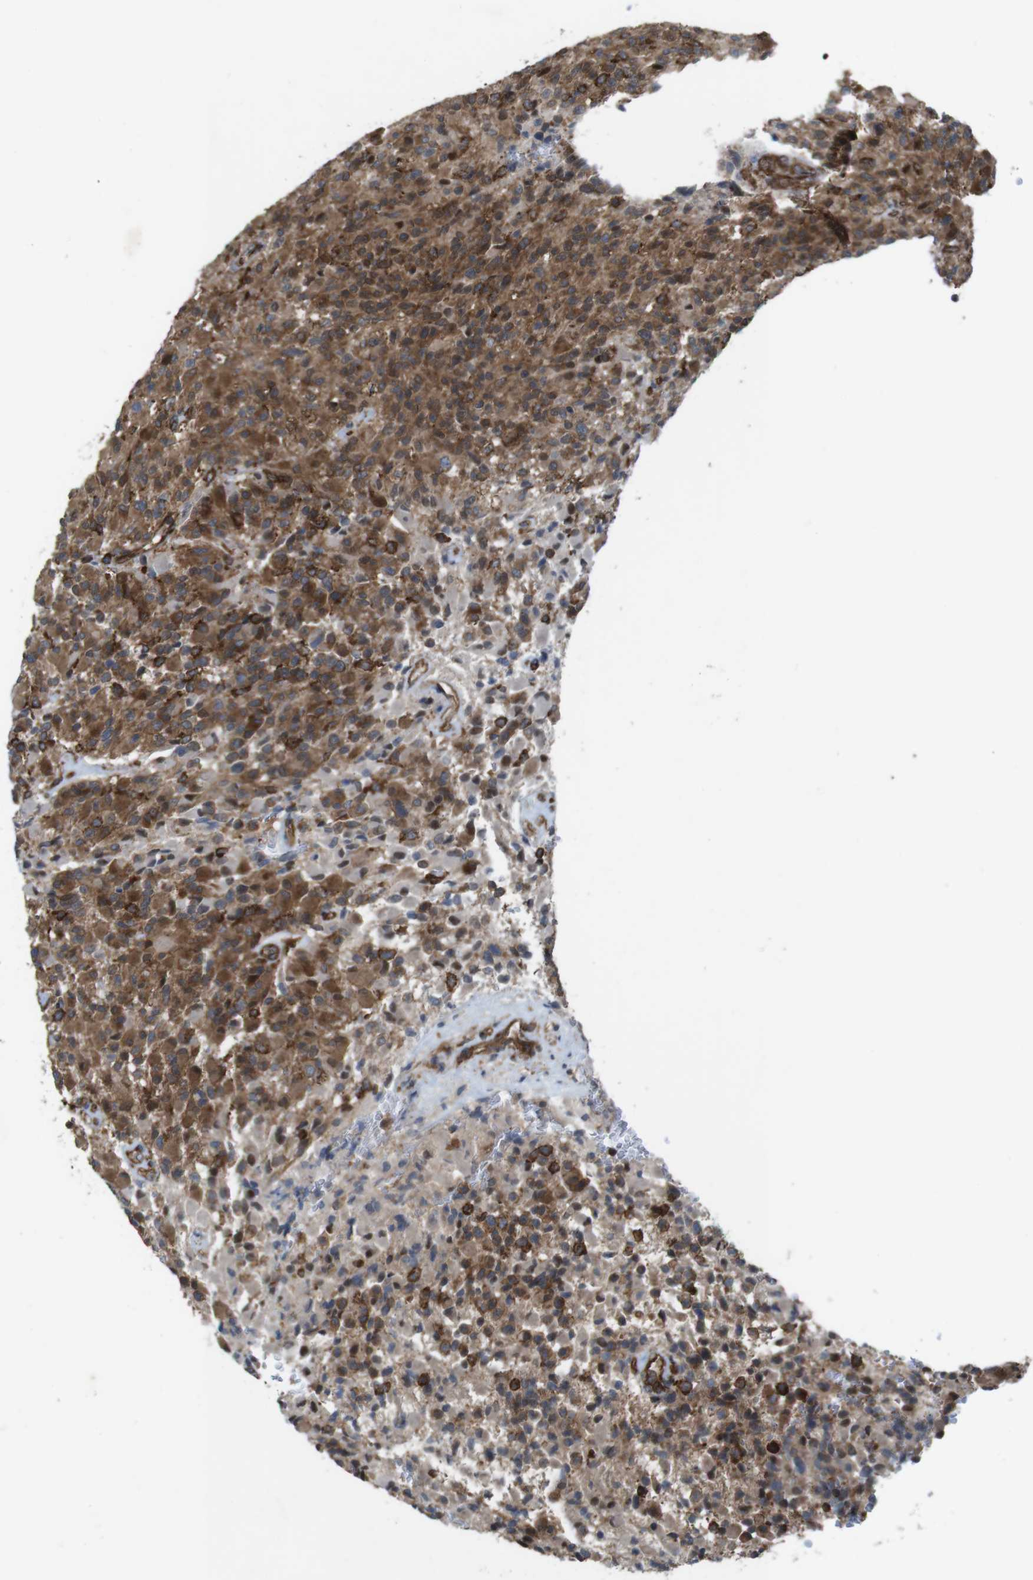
{"staining": {"intensity": "strong", "quantity": ">75%", "location": "cytoplasmic/membranous"}, "tissue": "glioma", "cell_type": "Tumor cells", "image_type": "cancer", "snomed": [{"axis": "morphology", "description": "Glioma, malignant, High grade"}, {"axis": "topography", "description": "Brain"}], "caption": "Human malignant high-grade glioma stained with a brown dye demonstrates strong cytoplasmic/membranous positive staining in approximately >75% of tumor cells.", "gene": "PTGER4", "patient": {"sex": "male", "age": 71}}